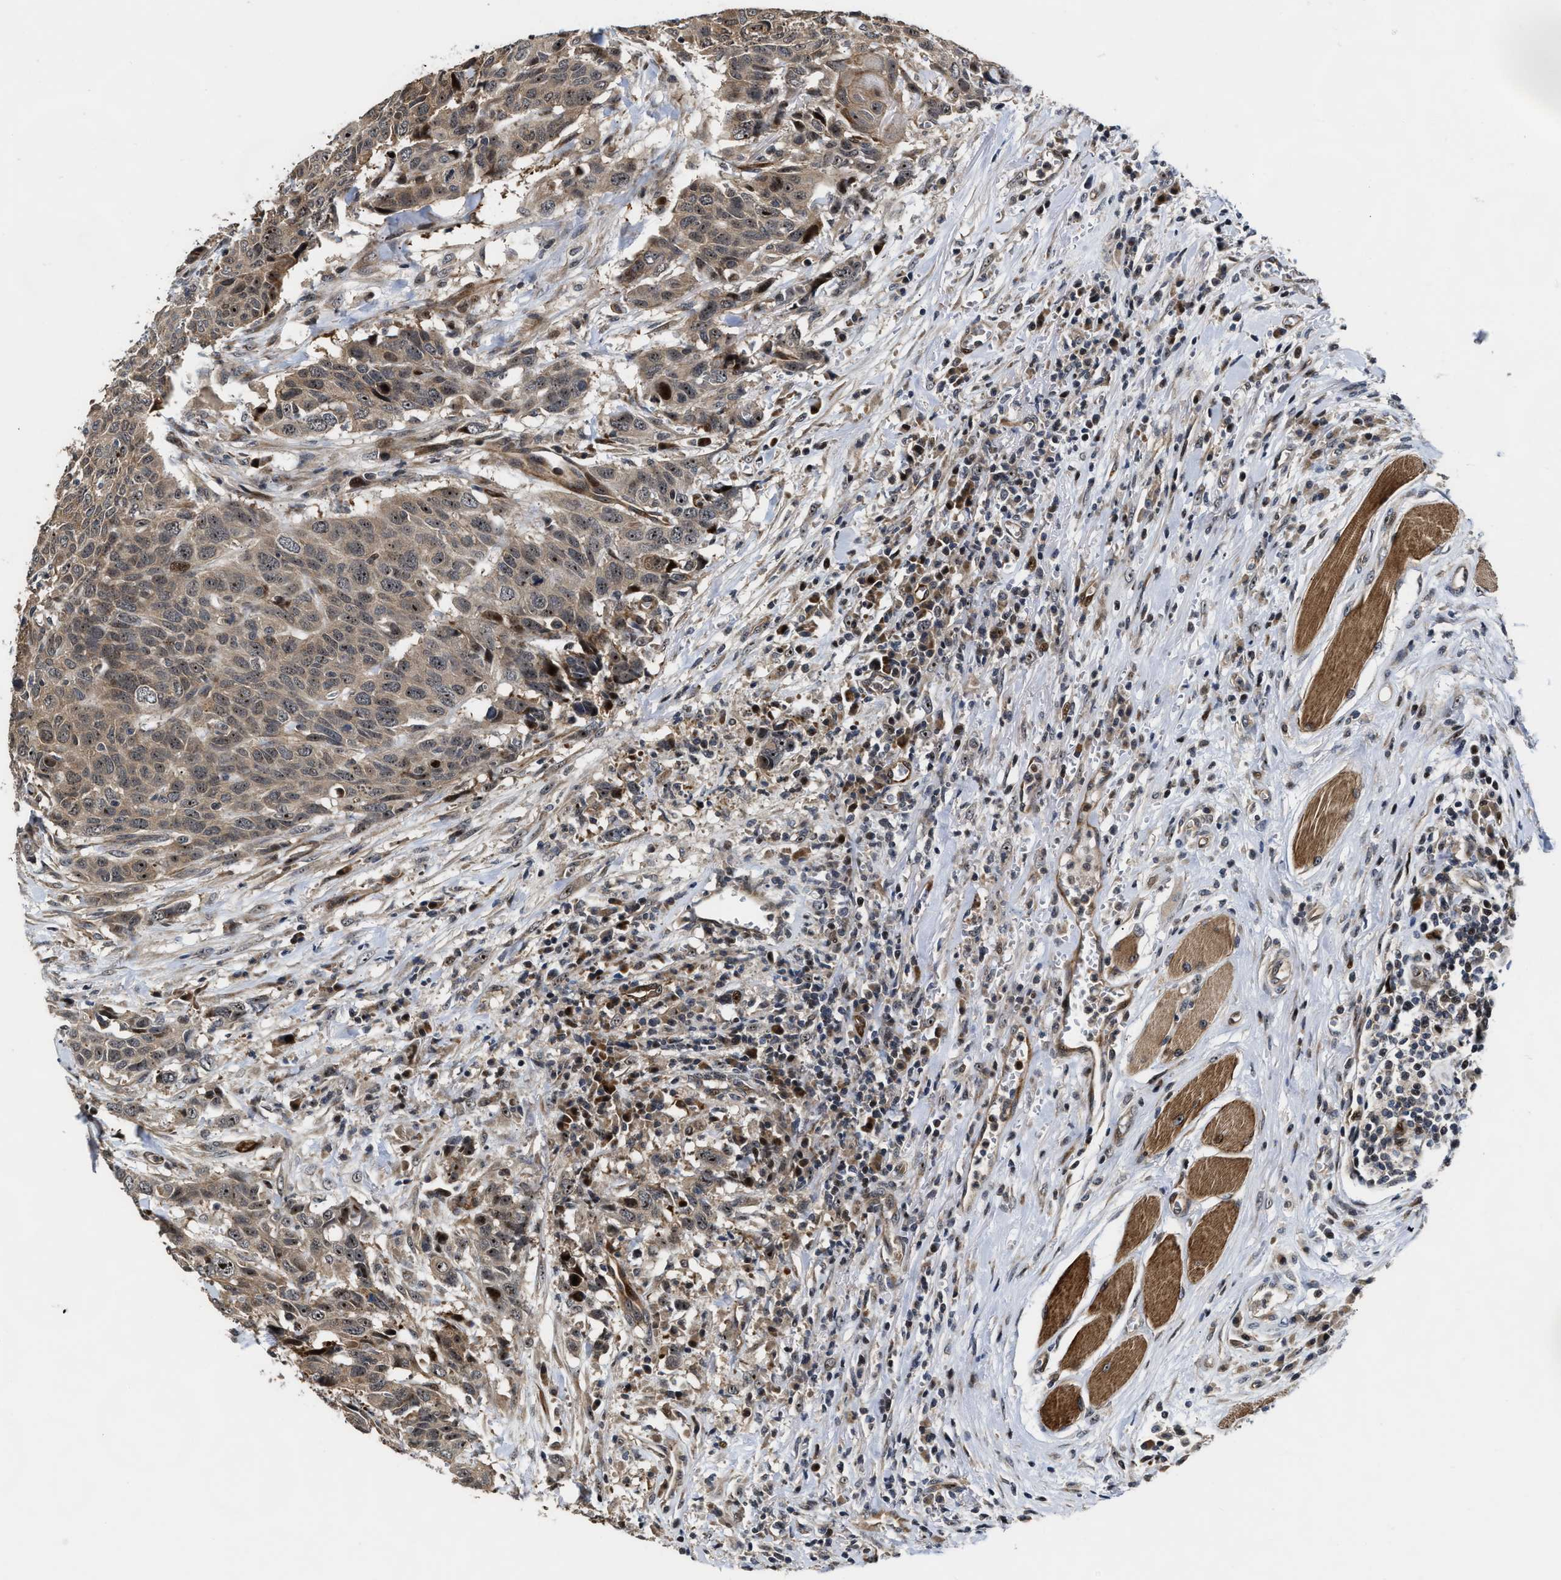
{"staining": {"intensity": "weak", "quantity": ">75%", "location": "cytoplasmic/membranous,nuclear"}, "tissue": "head and neck cancer", "cell_type": "Tumor cells", "image_type": "cancer", "snomed": [{"axis": "morphology", "description": "Squamous cell carcinoma, NOS"}, {"axis": "topography", "description": "Head-Neck"}], "caption": "Immunohistochemical staining of human squamous cell carcinoma (head and neck) shows weak cytoplasmic/membranous and nuclear protein expression in approximately >75% of tumor cells.", "gene": "ALDH3A2", "patient": {"sex": "male", "age": 66}}